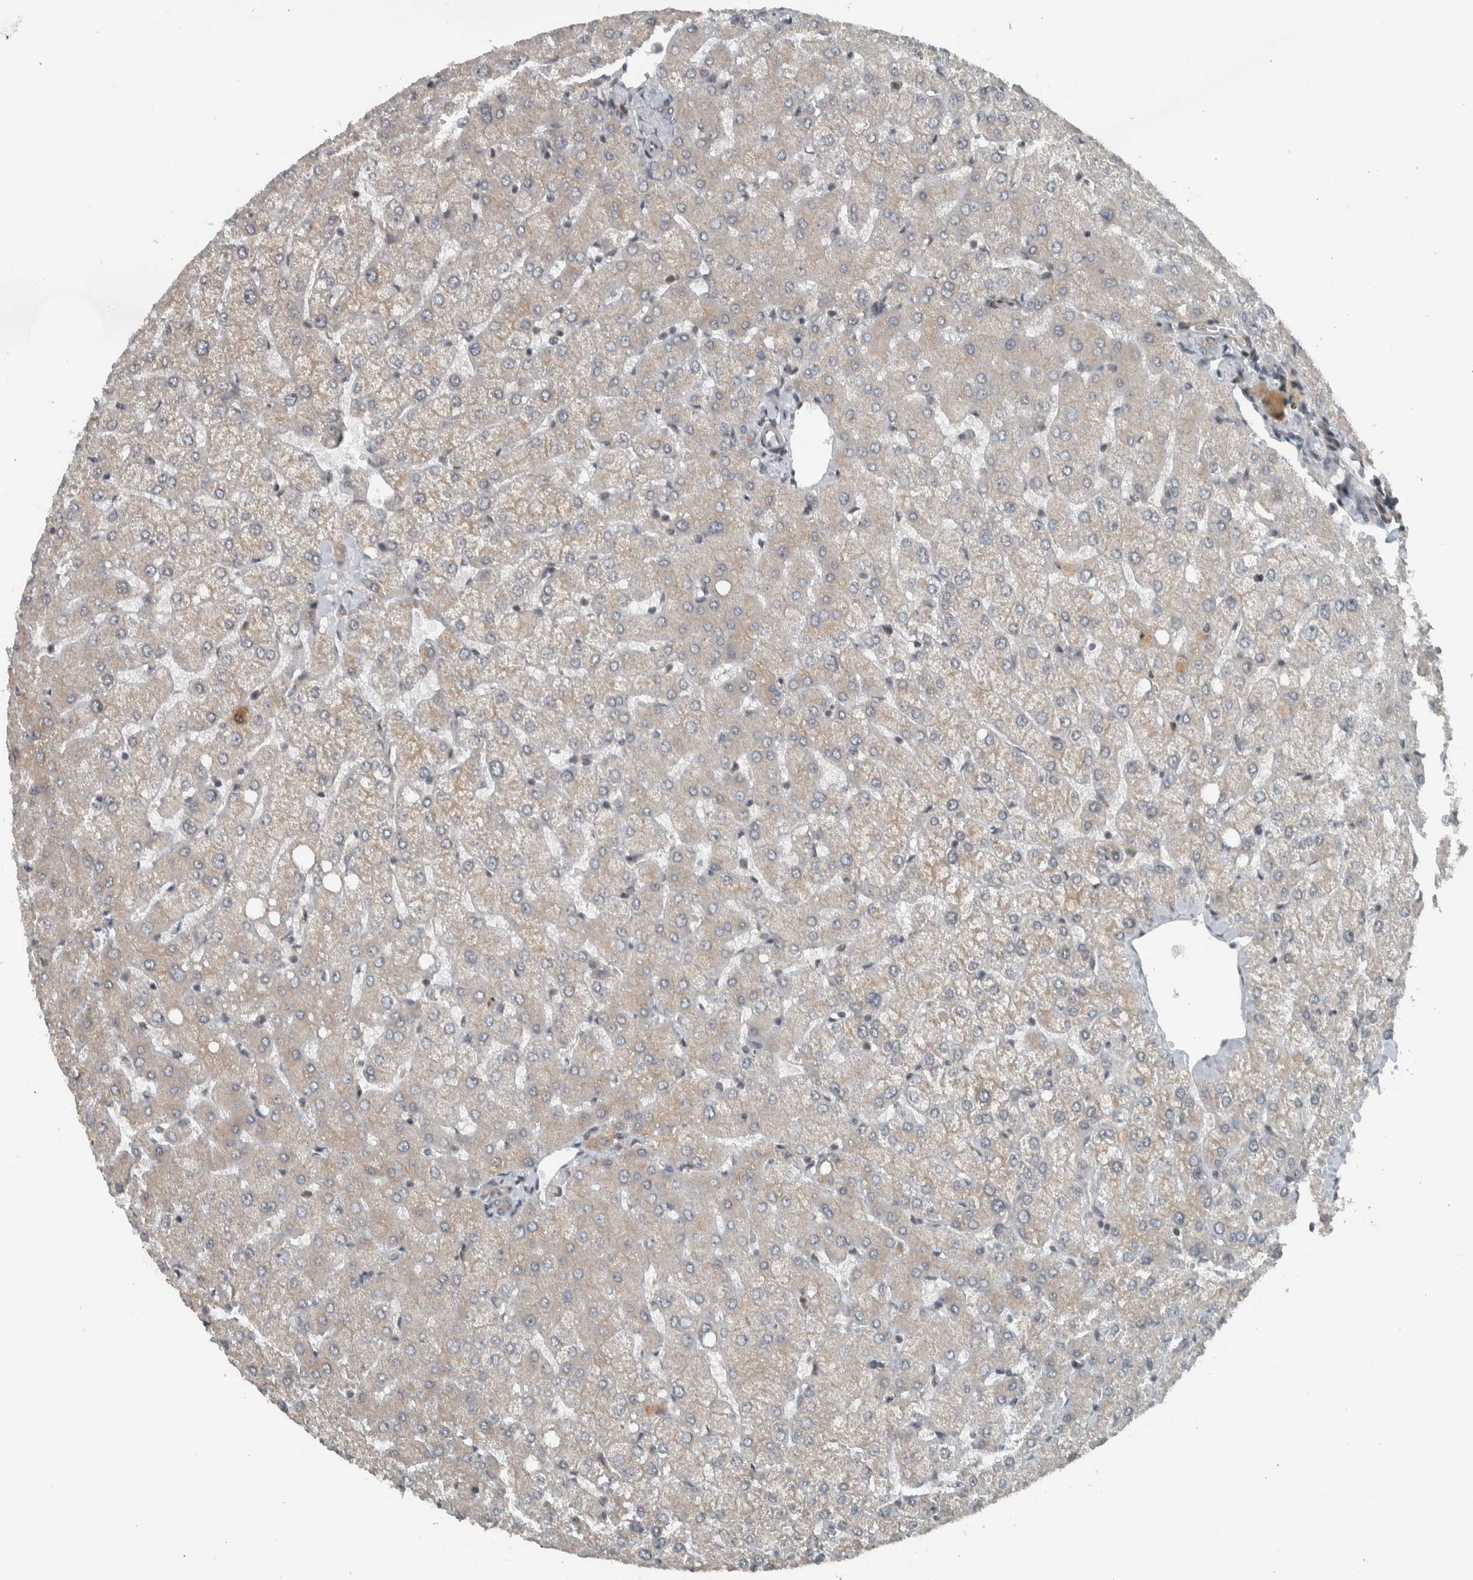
{"staining": {"intensity": "weak", "quantity": "<25%", "location": "cytoplasmic/membranous"}, "tissue": "liver", "cell_type": "Cholangiocytes", "image_type": "normal", "snomed": [{"axis": "morphology", "description": "Normal tissue, NOS"}, {"axis": "topography", "description": "Liver"}], "caption": "Micrograph shows no protein staining in cholangiocytes of benign liver. The staining is performed using DAB (3,3'-diaminobenzidine) brown chromogen with nuclei counter-stained in using hematoxylin.", "gene": "NAPG", "patient": {"sex": "female", "age": 54}}